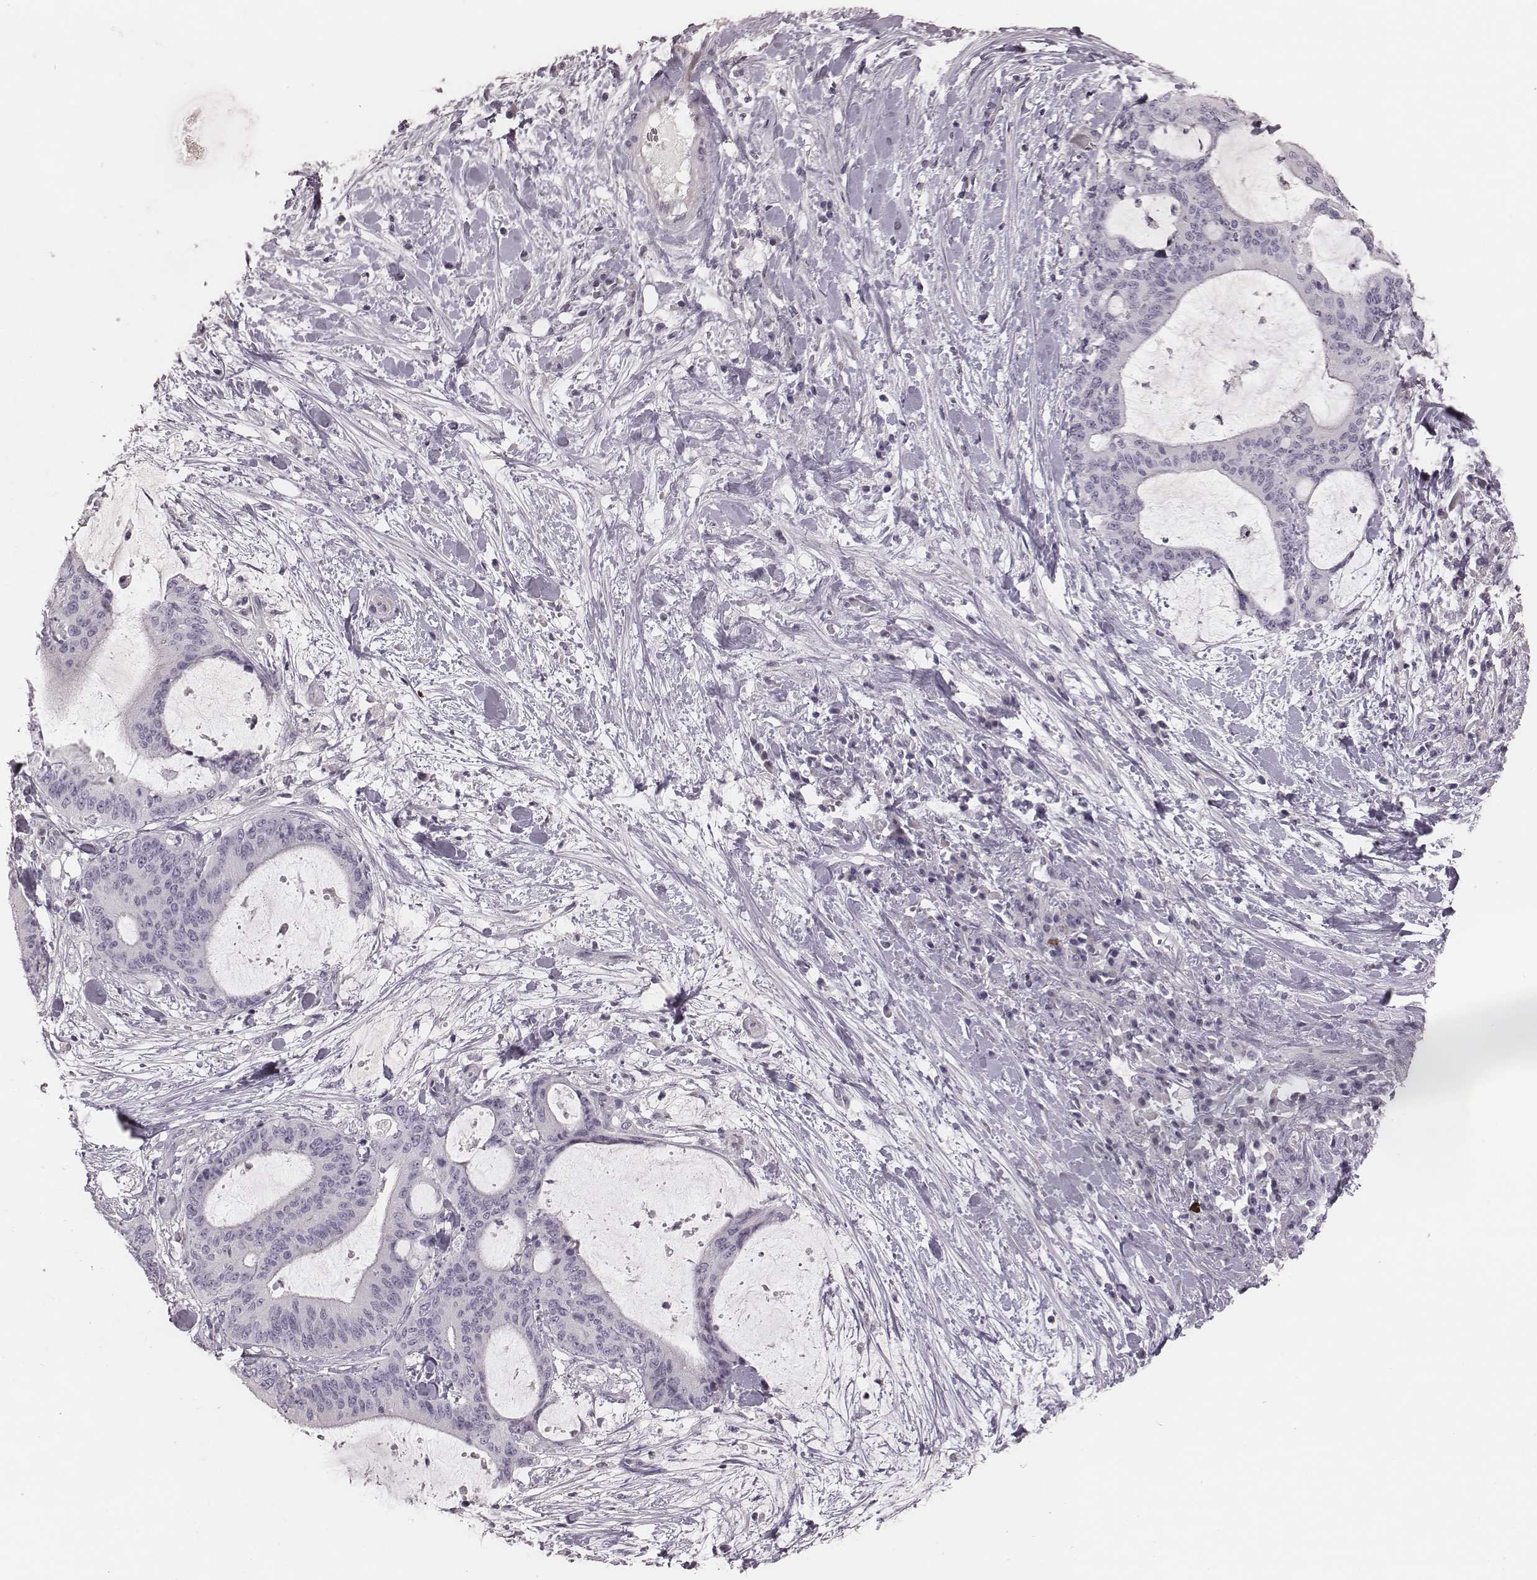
{"staining": {"intensity": "negative", "quantity": "none", "location": "none"}, "tissue": "liver cancer", "cell_type": "Tumor cells", "image_type": "cancer", "snomed": [{"axis": "morphology", "description": "Cholangiocarcinoma"}, {"axis": "topography", "description": "Liver"}], "caption": "Immunohistochemical staining of human cholangiocarcinoma (liver) reveals no significant staining in tumor cells.", "gene": "S100Z", "patient": {"sex": "female", "age": 73}}